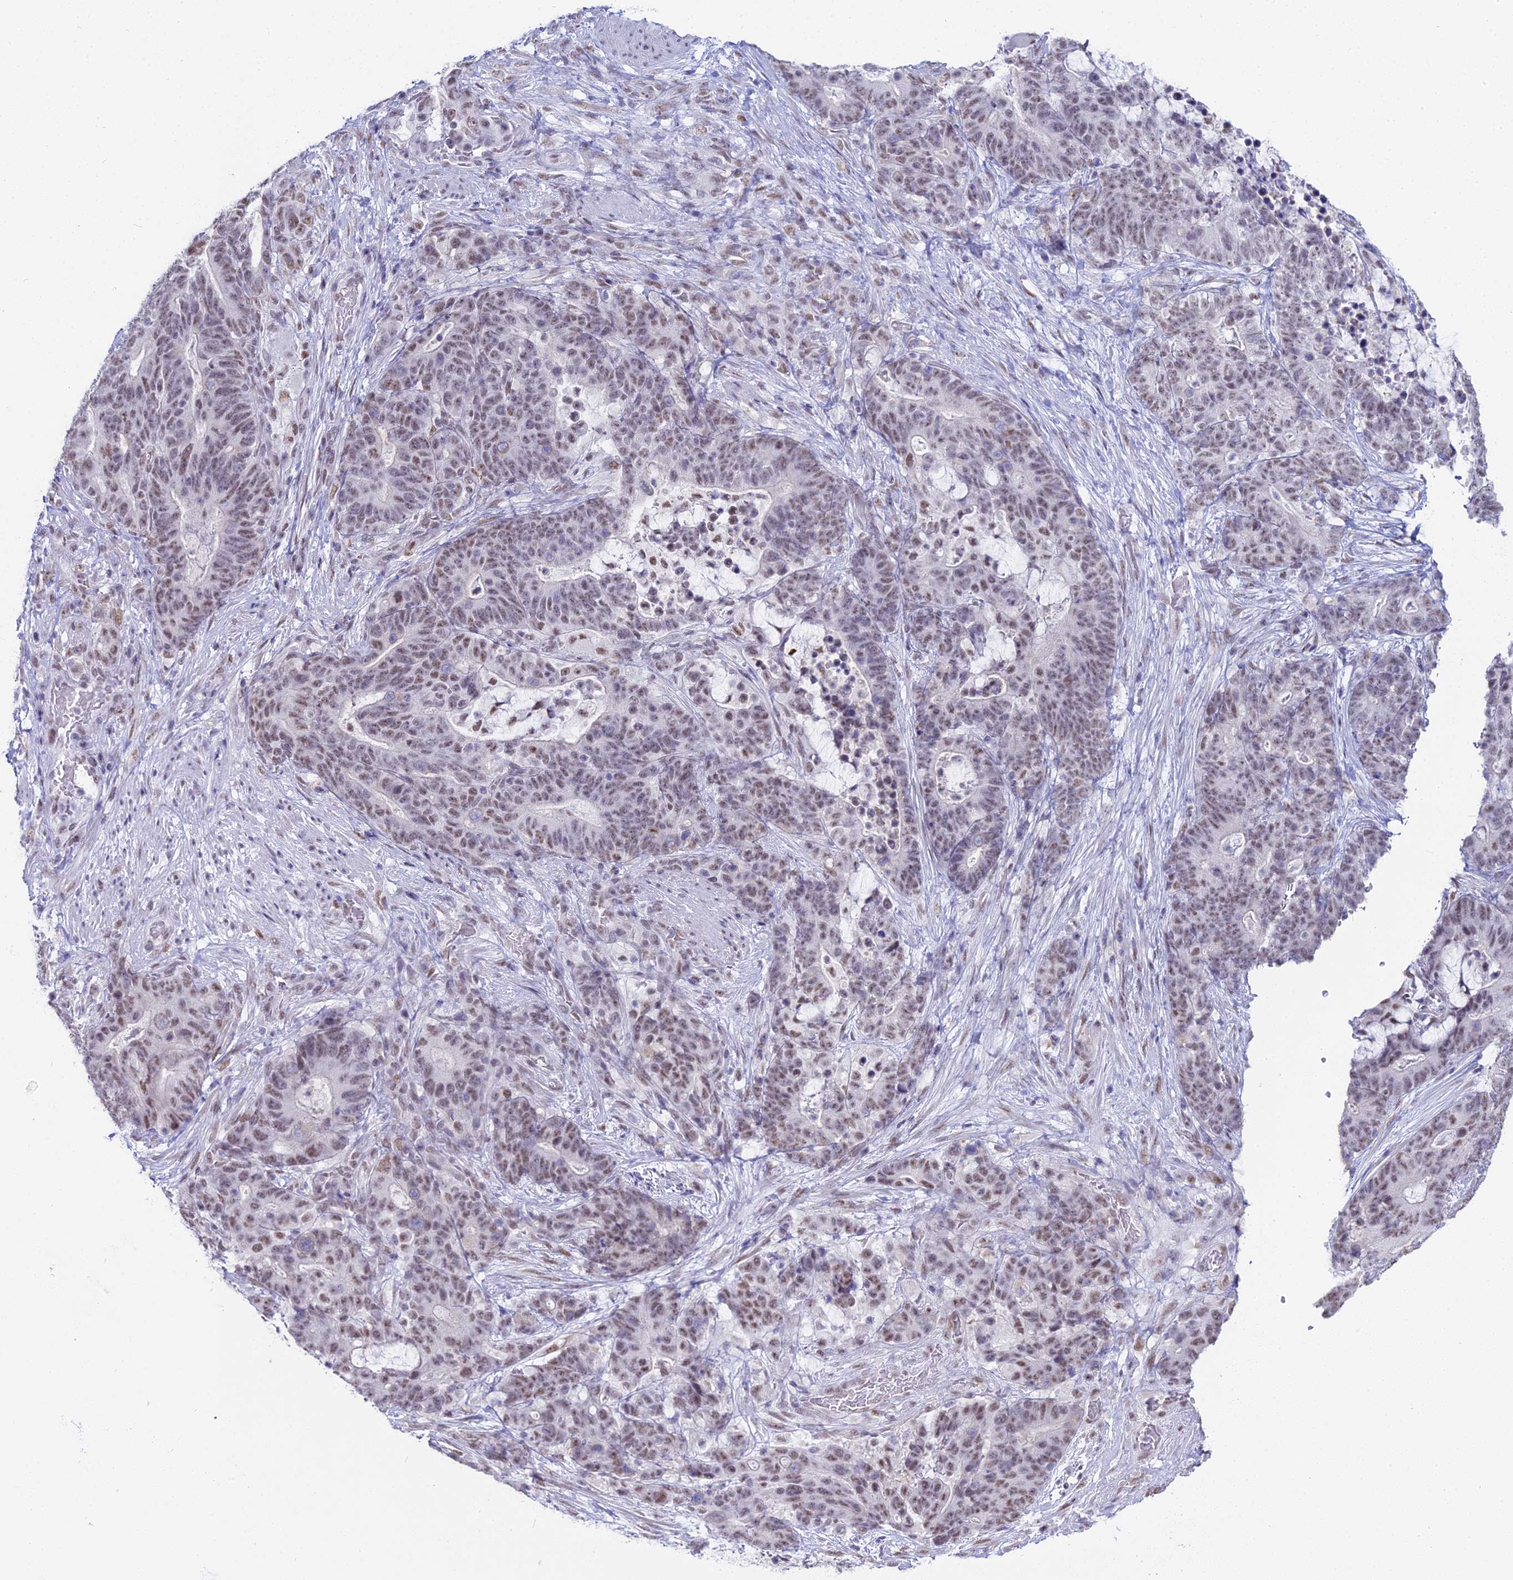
{"staining": {"intensity": "weak", "quantity": ">75%", "location": "nuclear"}, "tissue": "stomach cancer", "cell_type": "Tumor cells", "image_type": "cancer", "snomed": [{"axis": "morphology", "description": "Normal tissue, NOS"}, {"axis": "morphology", "description": "Adenocarcinoma, NOS"}, {"axis": "topography", "description": "Stomach"}], "caption": "A brown stain highlights weak nuclear staining of a protein in stomach cancer tumor cells. (DAB = brown stain, brightfield microscopy at high magnification).", "gene": "RBM12", "patient": {"sex": "female", "age": 64}}